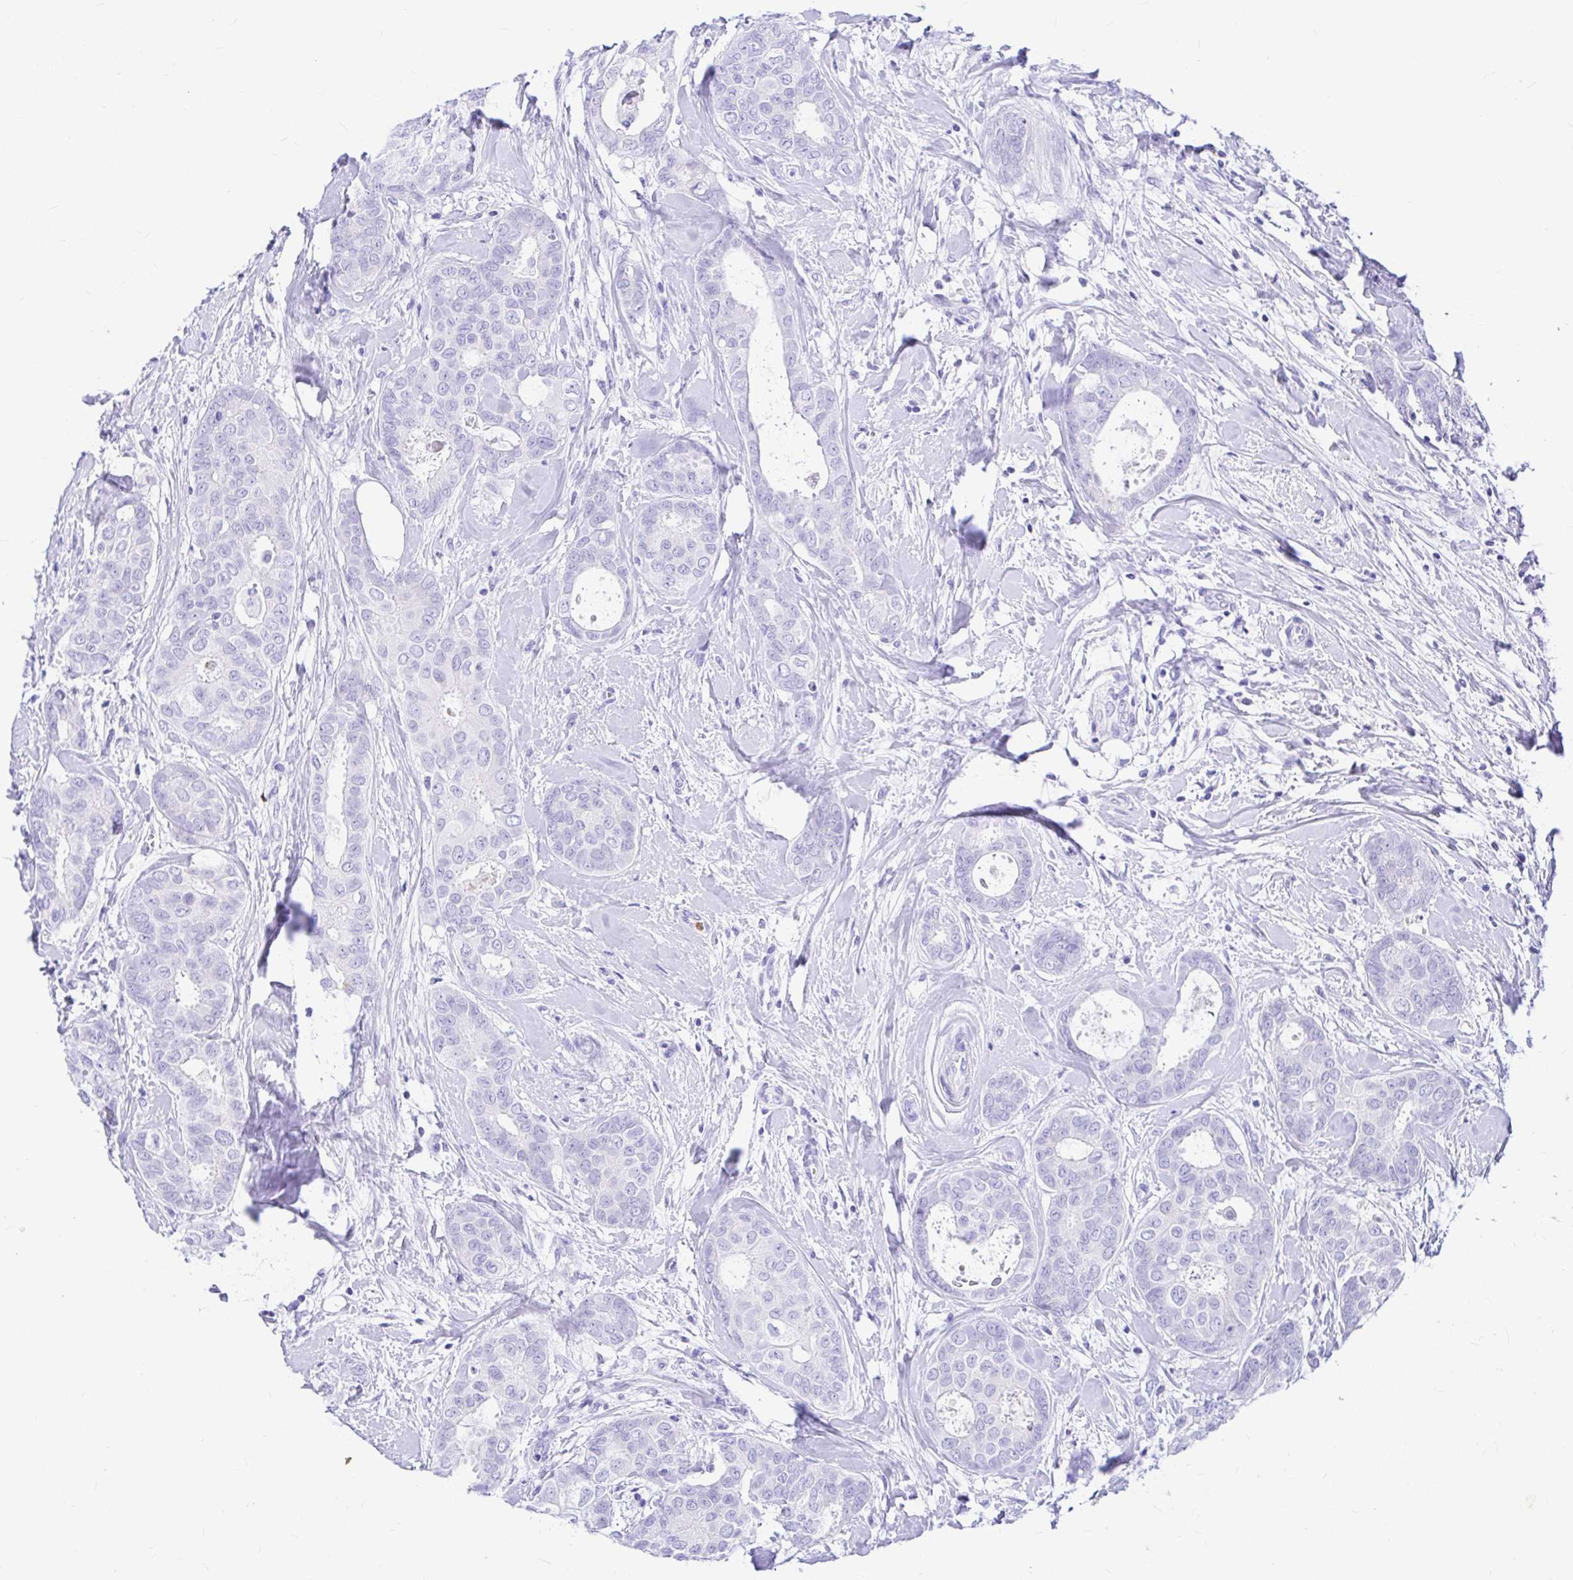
{"staining": {"intensity": "negative", "quantity": "none", "location": "none"}, "tissue": "breast cancer", "cell_type": "Tumor cells", "image_type": "cancer", "snomed": [{"axis": "morphology", "description": "Duct carcinoma"}, {"axis": "topography", "description": "Breast"}], "caption": "This is a histopathology image of immunohistochemistry staining of breast cancer (invasive ductal carcinoma), which shows no positivity in tumor cells.", "gene": "CLEC1B", "patient": {"sex": "female", "age": 45}}